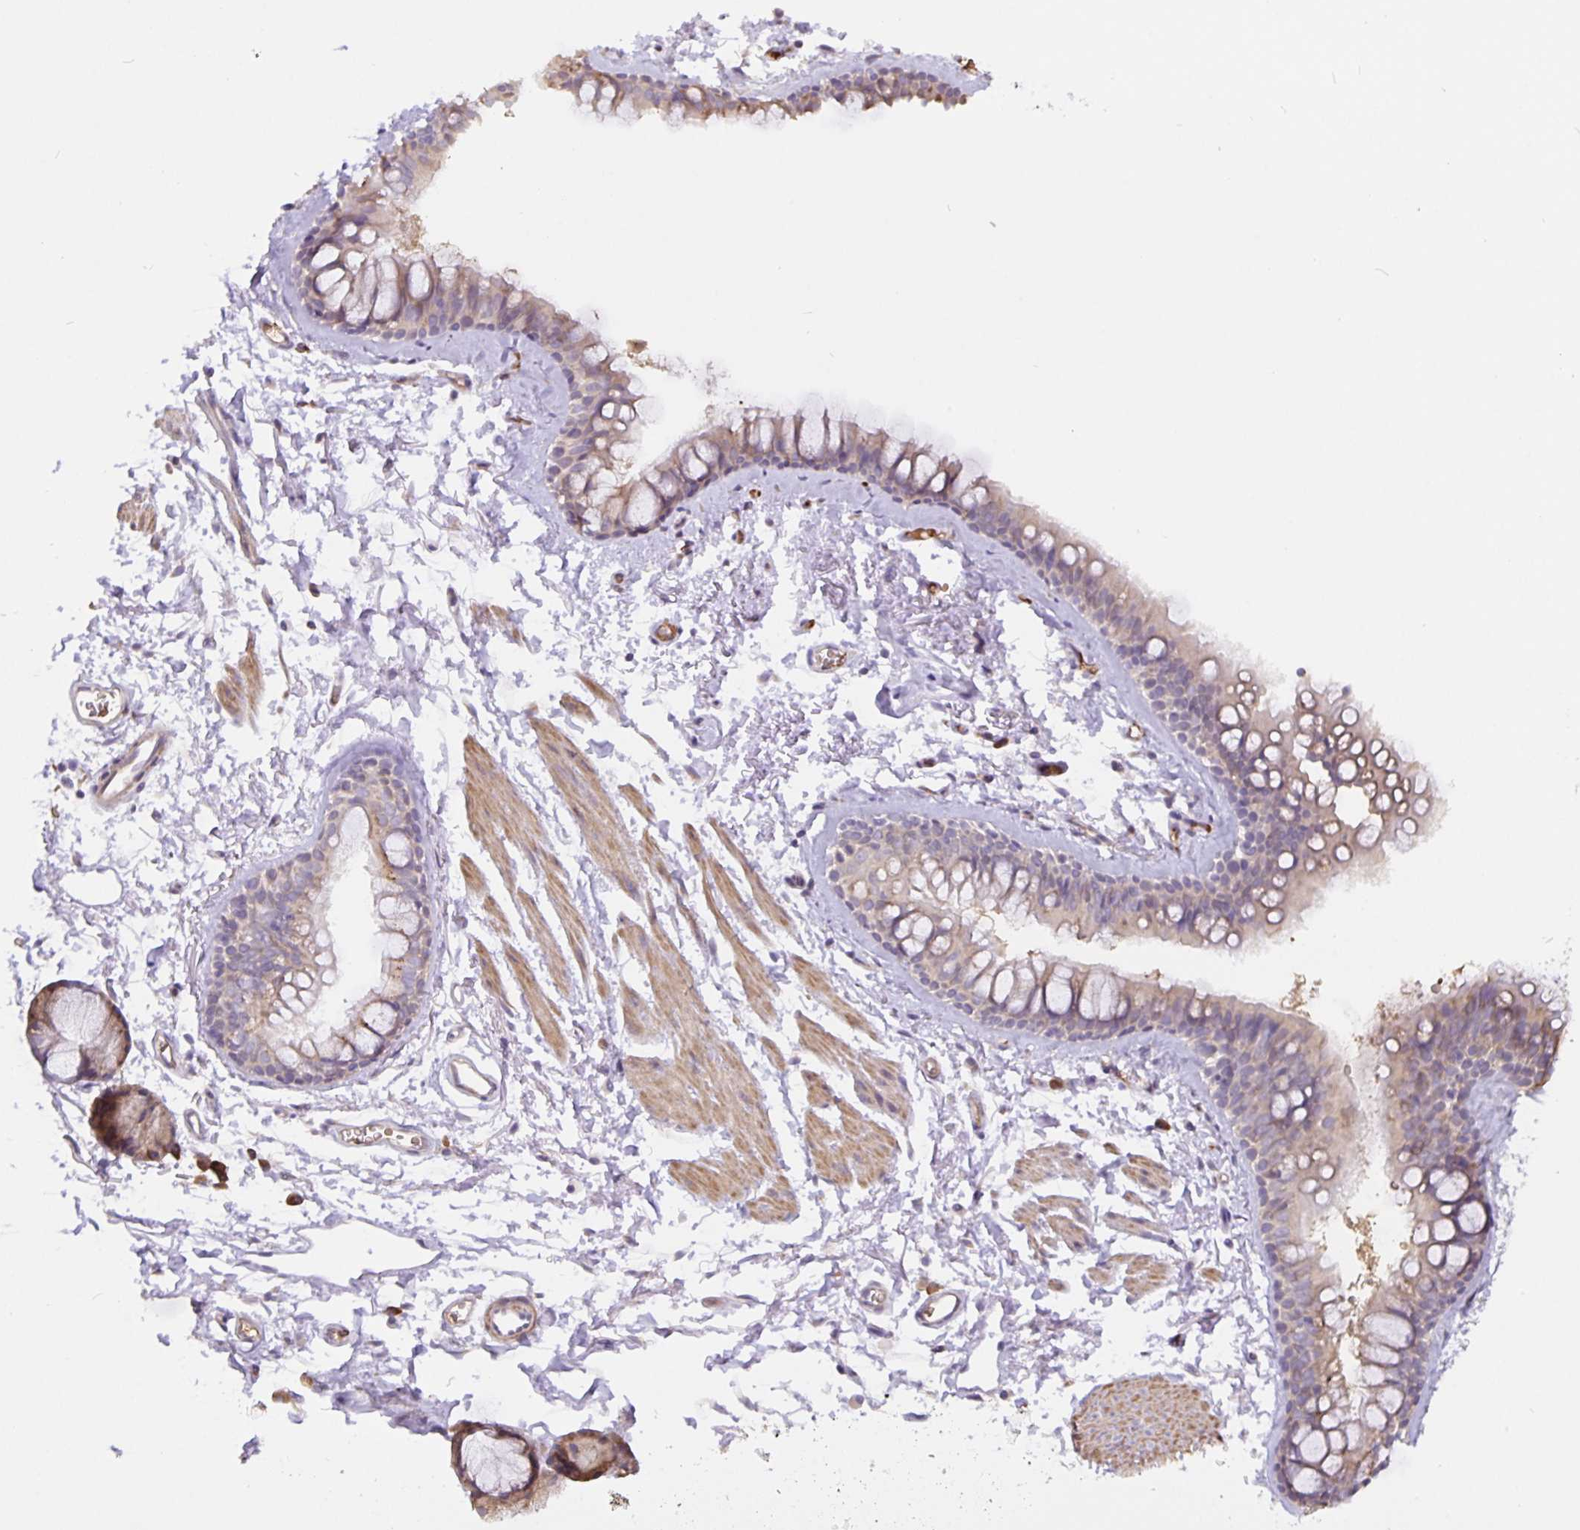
{"staining": {"intensity": "moderate", "quantity": ">75%", "location": "cytoplasmic/membranous"}, "tissue": "bronchus", "cell_type": "Respiratory epithelial cells", "image_type": "normal", "snomed": [{"axis": "morphology", "description": "Normal tissue, NOS"}, {"axis": "topography", "description": "Cartilage tissue"}, {"axis": "topography", "description": "Bronchus"}], "caption": "High-magnification brightfield microscopy of unremarkable bronchus stained with DAB (3,3'-diaminobenzidine) (brown) and counterstained with hematoxylin (blue). respiratory epithelial cells exhibit moderate cytoplasmic/membranous expression is appreciated in approximately>75% of cells.", "gene": "TMEM71", "patient": {"sex": "female", "age": 79}}